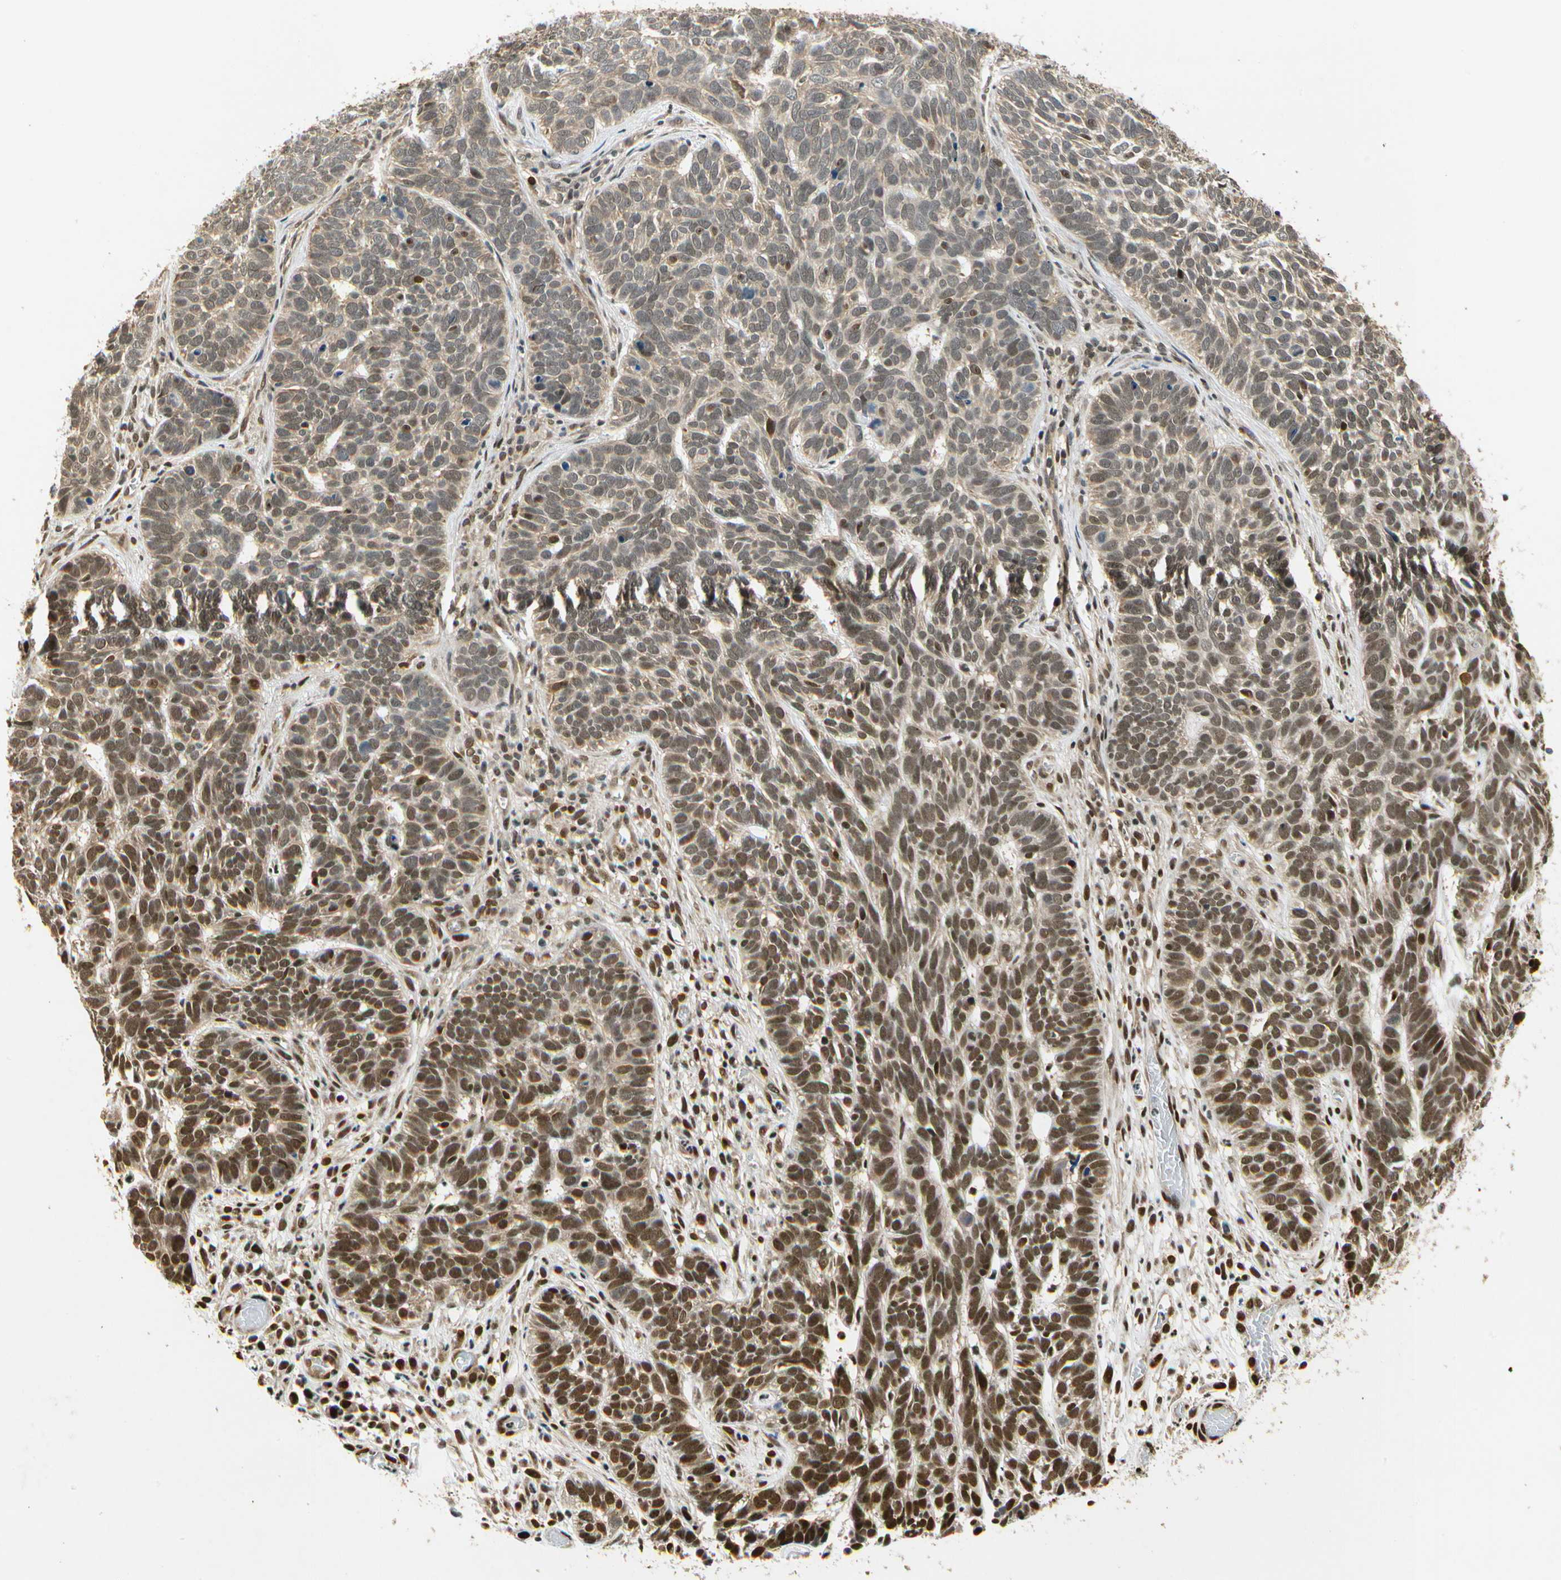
{"staining": {"intensity": "strong", "quantity": ">75%", "location": "cytoplasmic/membranous,nuclear"}, "tissue": "skin cancer", "cell_type": "Tumor cells", "image_type": "cancer", "snomed": [{"axis": "morphology", "description": "Basal cell carcinoma"}, {"axis": "topography", "description": "Skin"}], "caption": "Skin basal cell carcinoma stained with a brown dye demonstrates strong cytoplasmic/membranous and nuclear positive expression in about >75% of tumor cells.", "gene": "EIF1AX", "patient": {"sex": "male", "age": 87}}